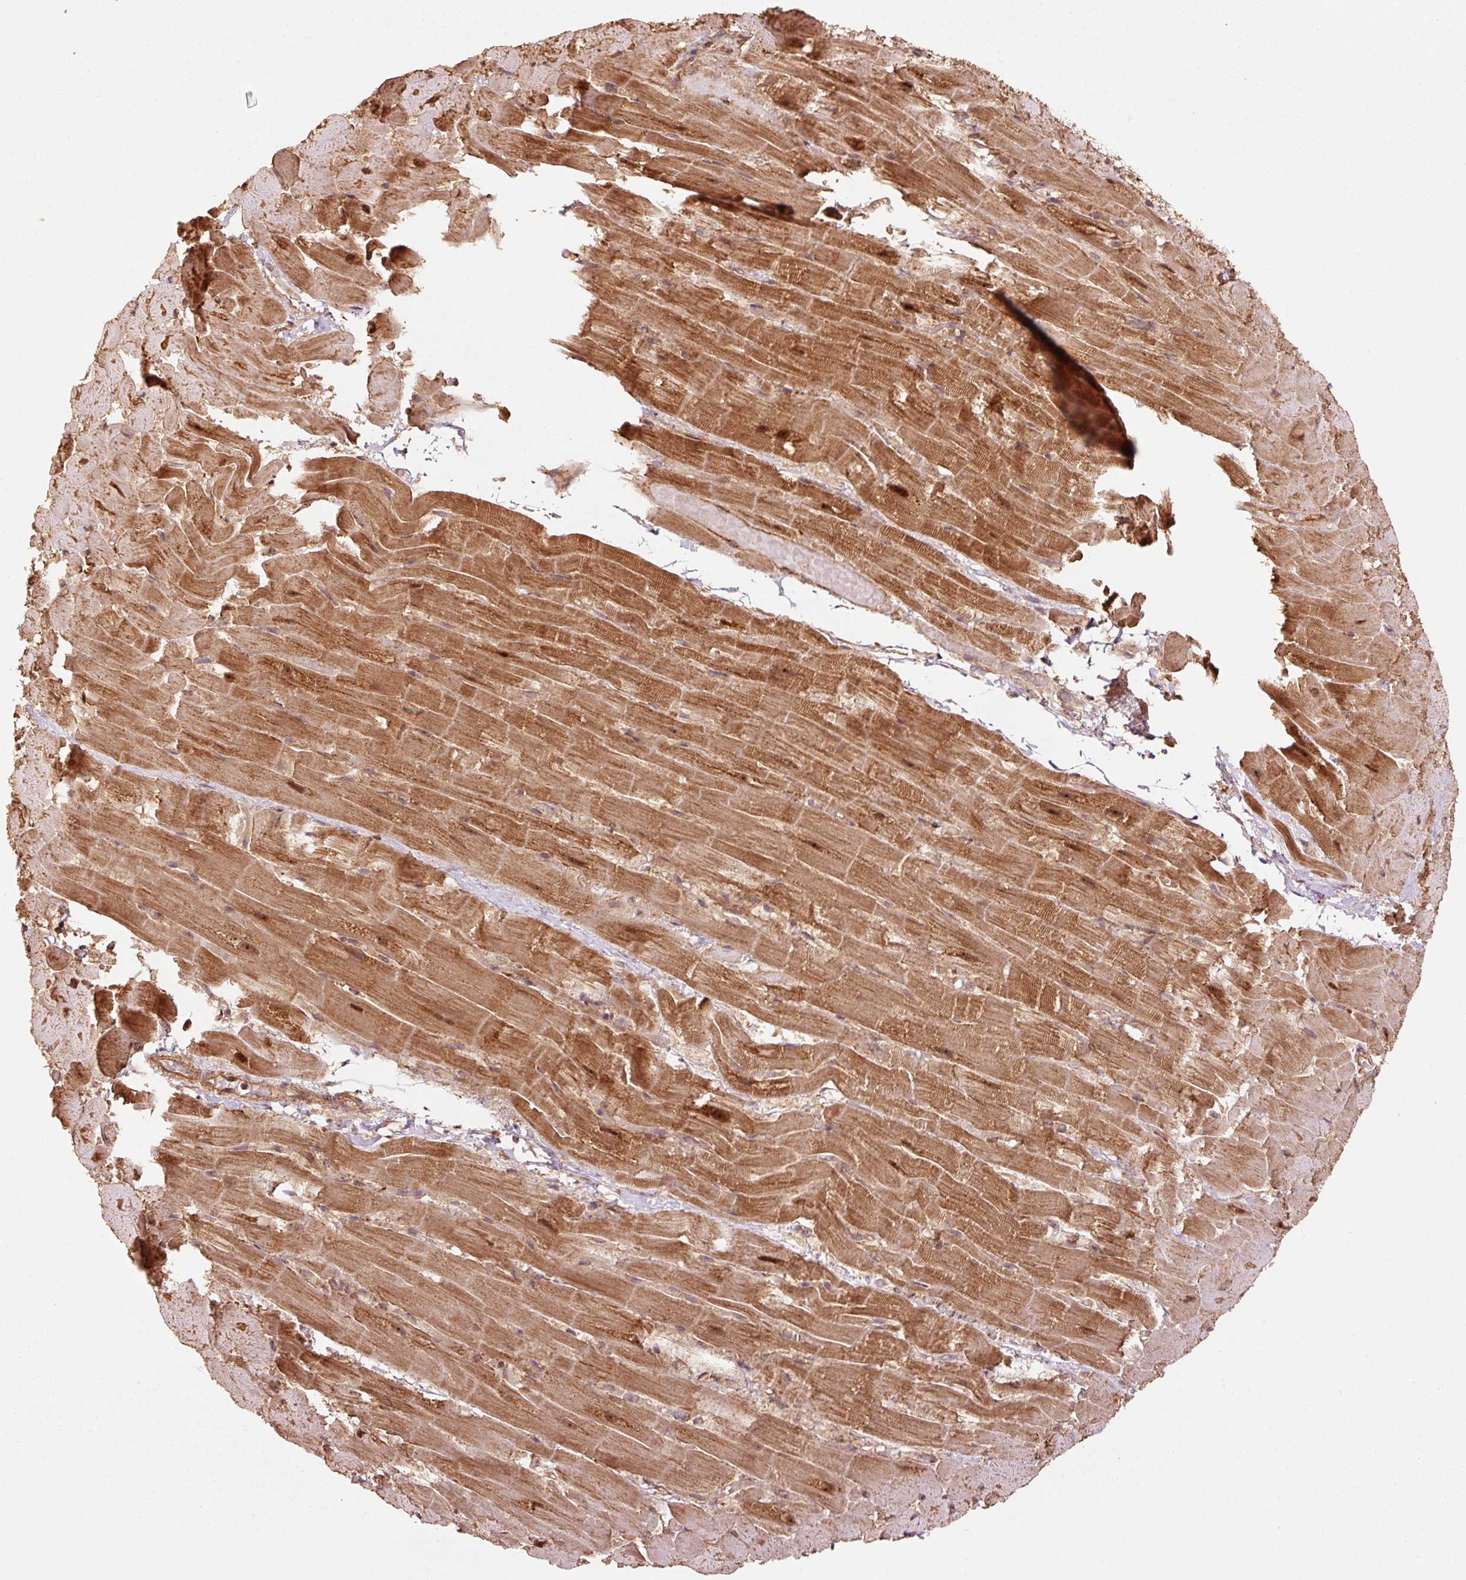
{"staining": {"intensity": "strong", "quantity": ">75%", "location": "cytoplasmic/membranous,nuclear"}, "tissue": "heart muscle", "cell_type": "Cardiomyocytes", "image_type": "normal", "snomed": [{"axis": "morphology", "description": "Normal tissue, NOS"}, {"axis": "topography", "description": "Heart"}], "caption": "IHC (DAB) staining of benign human heart muscle demonstrates strong cytoplasmic/membranous,nuclear protein staining in about >75% of cardiomyocytes. (IHC, brightfield microscopy, high magnification).", "gene": "MRPL16", "patient": {"sex": "male", "age": 37}}